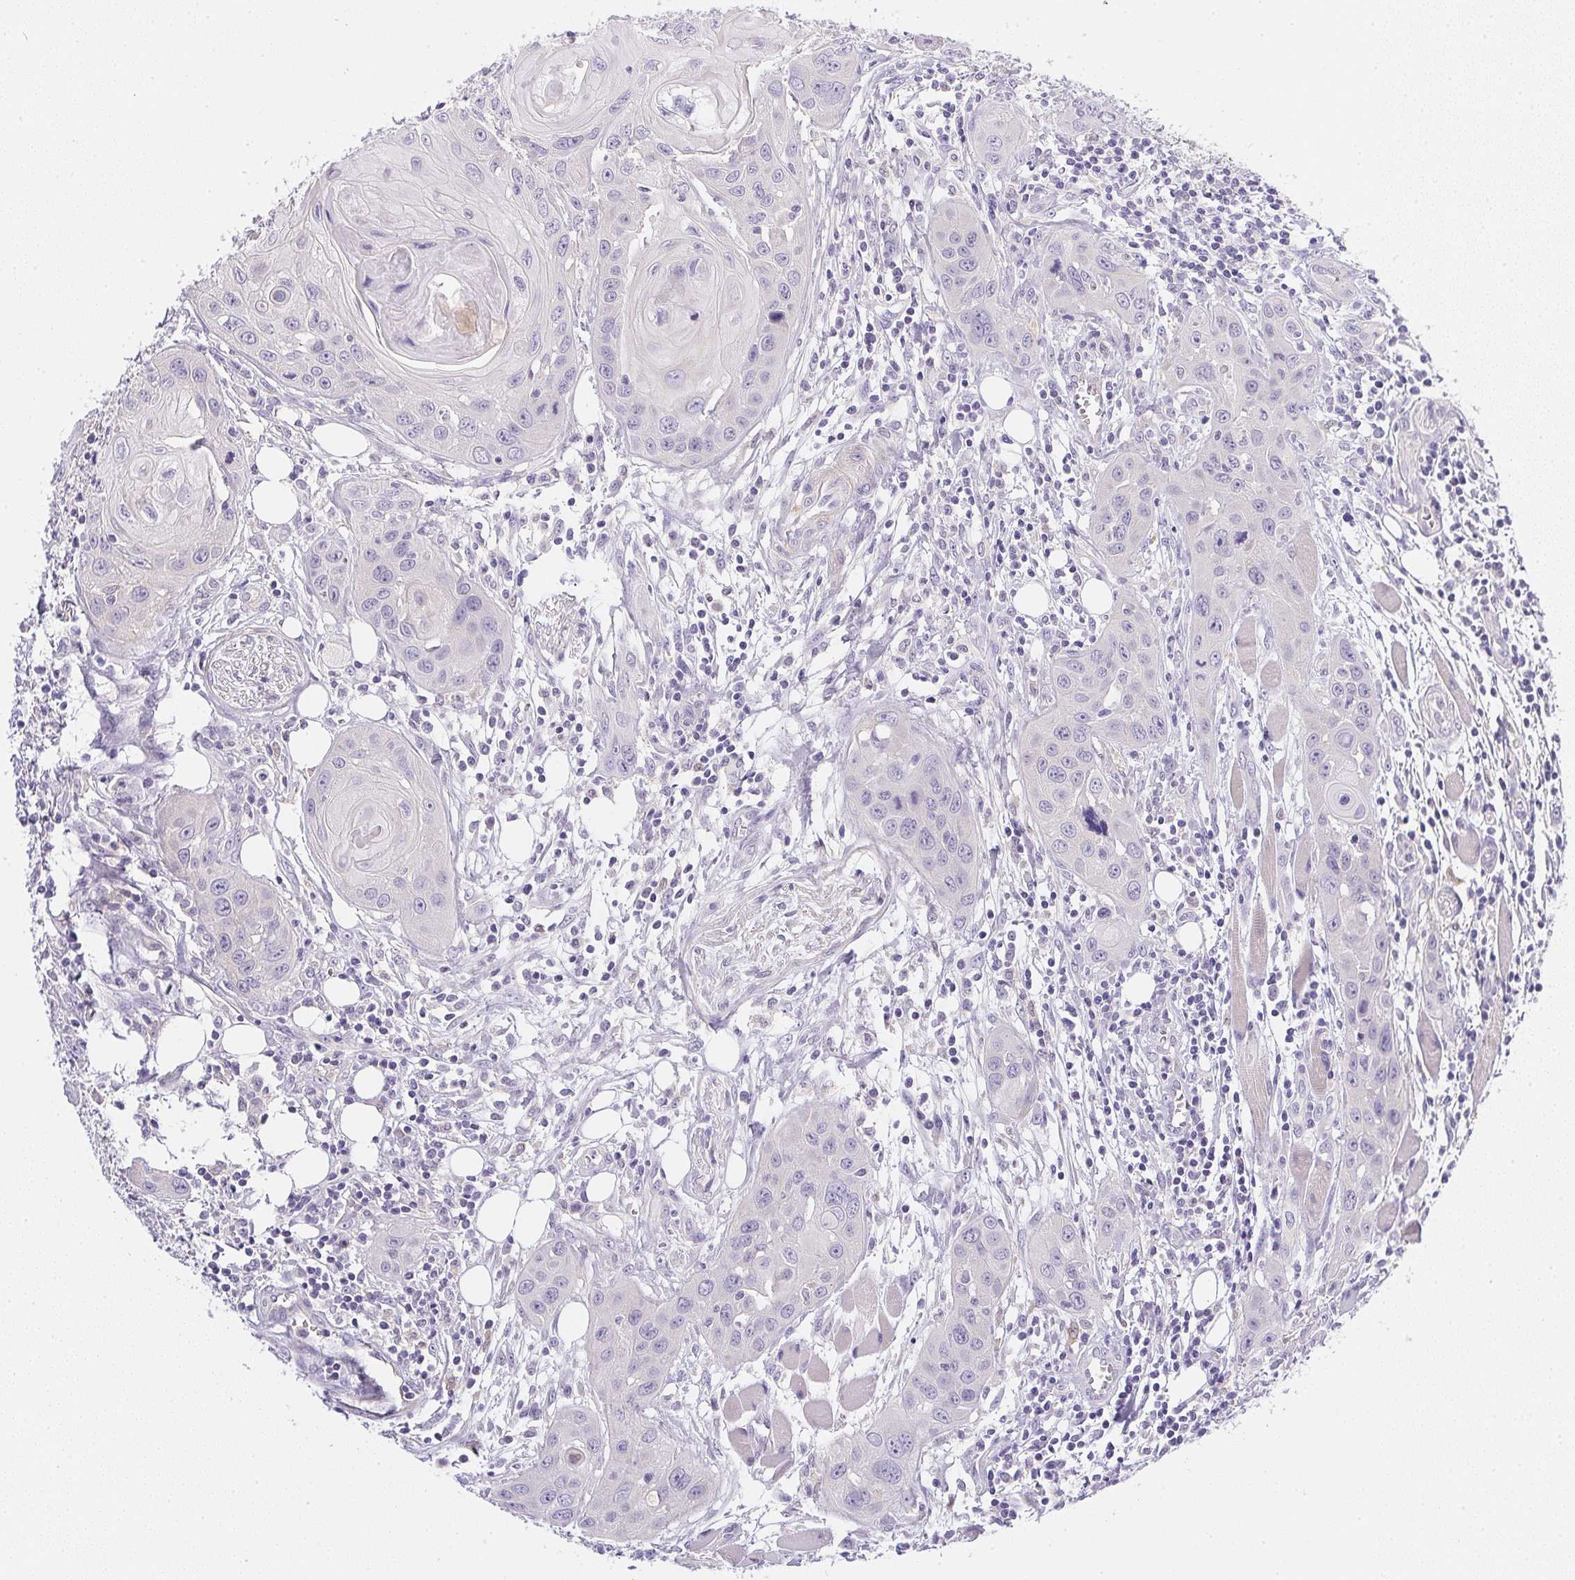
{"staining": {"intensity": "negative", "quantity": "none", "location": "none"}, "tissue": "head and neck cancer", "cell_type": "Tumor cells", "image_type": "cancer", "snomed": [{"axis": "morphology", "description": "Squamous cell carcinoma, NOS"}, {"axis": "topography", "description": "Oral tissue"}, {"axis": "topography", "description": "Head-Neck"}], "caption": "A micrograph of head and neck squamous cell carcinoma stained for a protein exhibits no brown staining in tumor cells.", "gene": "SLC17A7", "patient": {"sex": "male", "age": 58}}